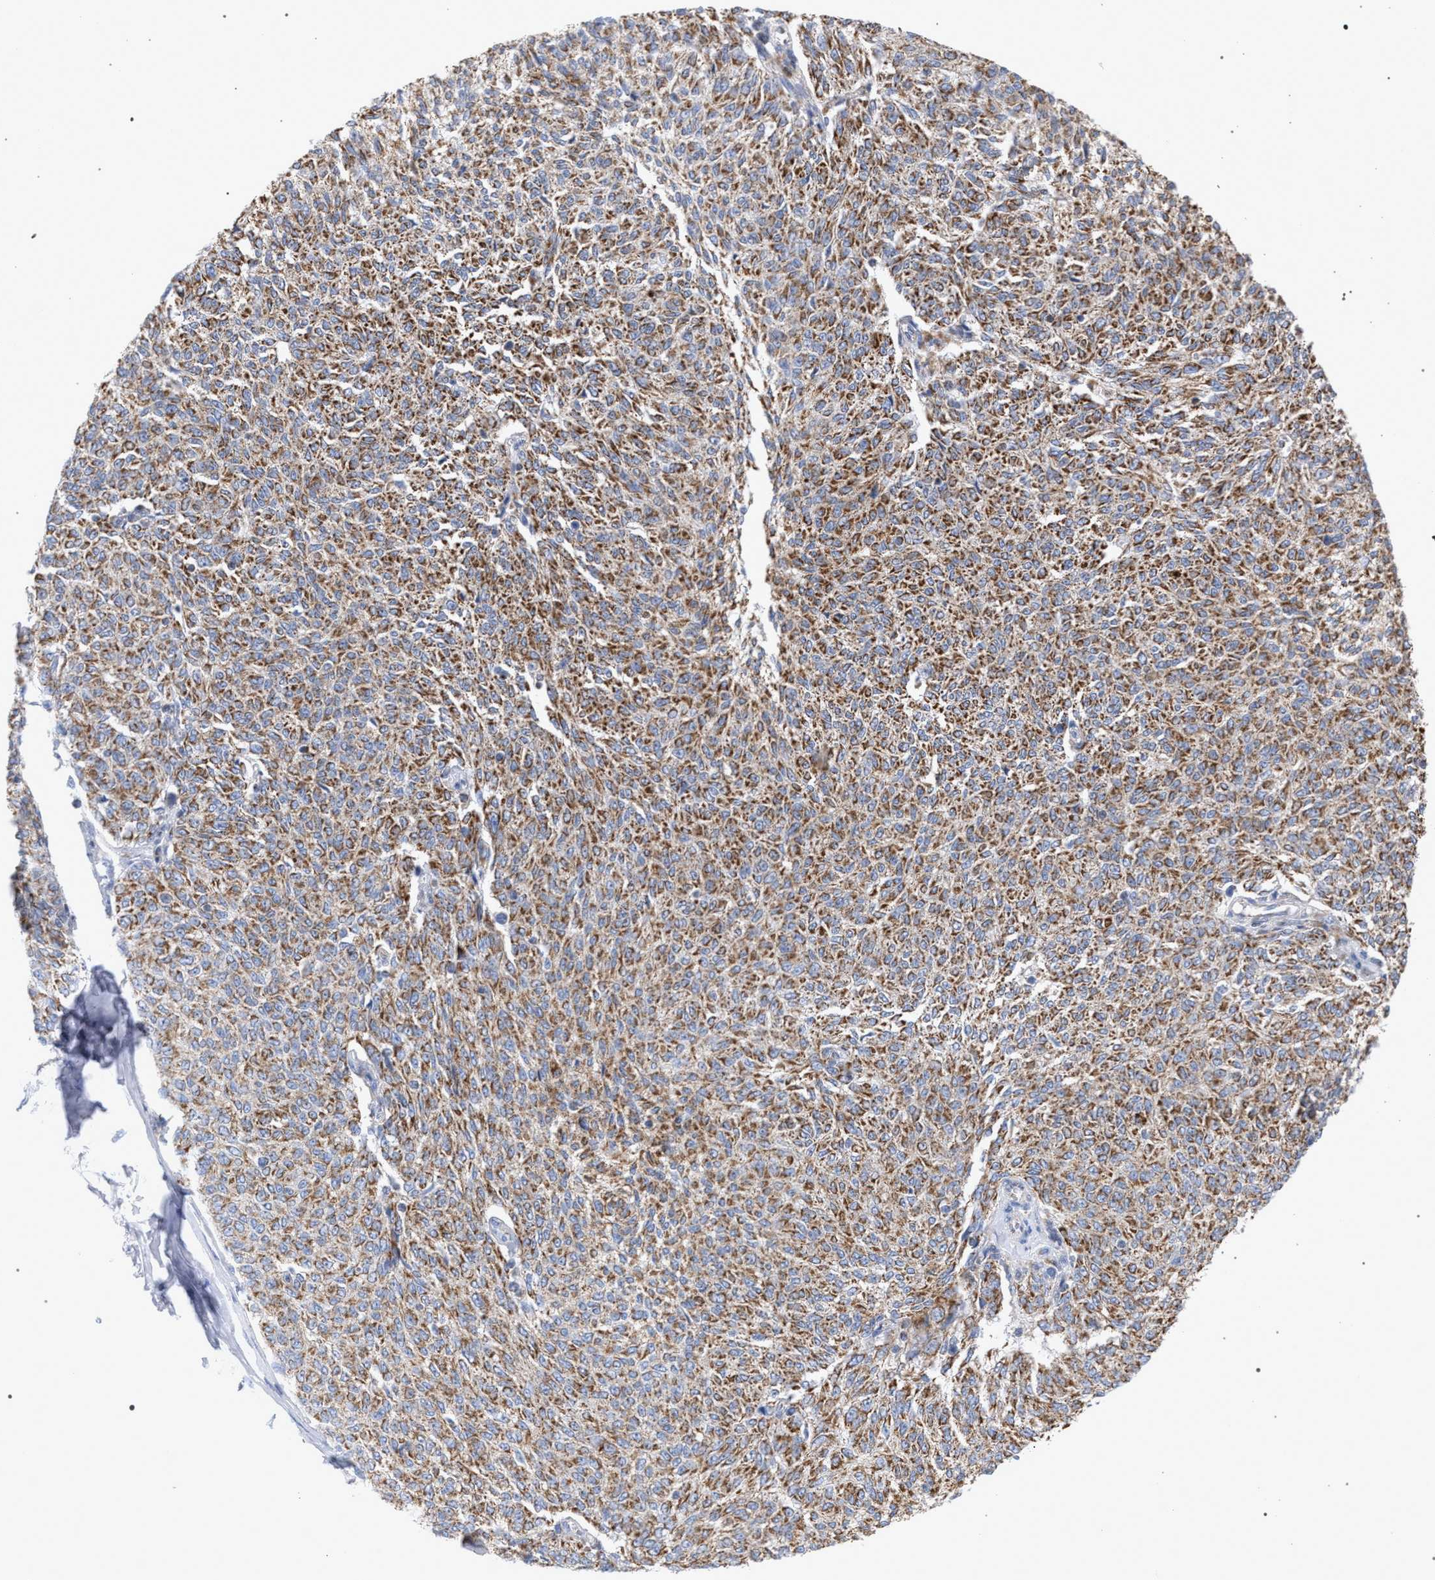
{"staining": {"intensity": "moderate", "quantity": ">75%", "location": "cytoplasmic/membranous"}, "tissue": "melanoma", "cell_type": "Tumor cells", "image_type": "cancer", "snomed": [{"axis": "morphology", "description": "Malignant melanoma, NOS"}, {"axis": "topography", "description": "Skin"}], "caption": "Malignant melanoma tissue exhibits moderate cytoplasmic/membranous staining in about >75% of tumor cells (DAB (3,3'-diaminobenzidine) = brown stain, brightfield microscopy at high magnification).", "gene": "ECI2", "patient": {"sex": "female", "age": 72}}